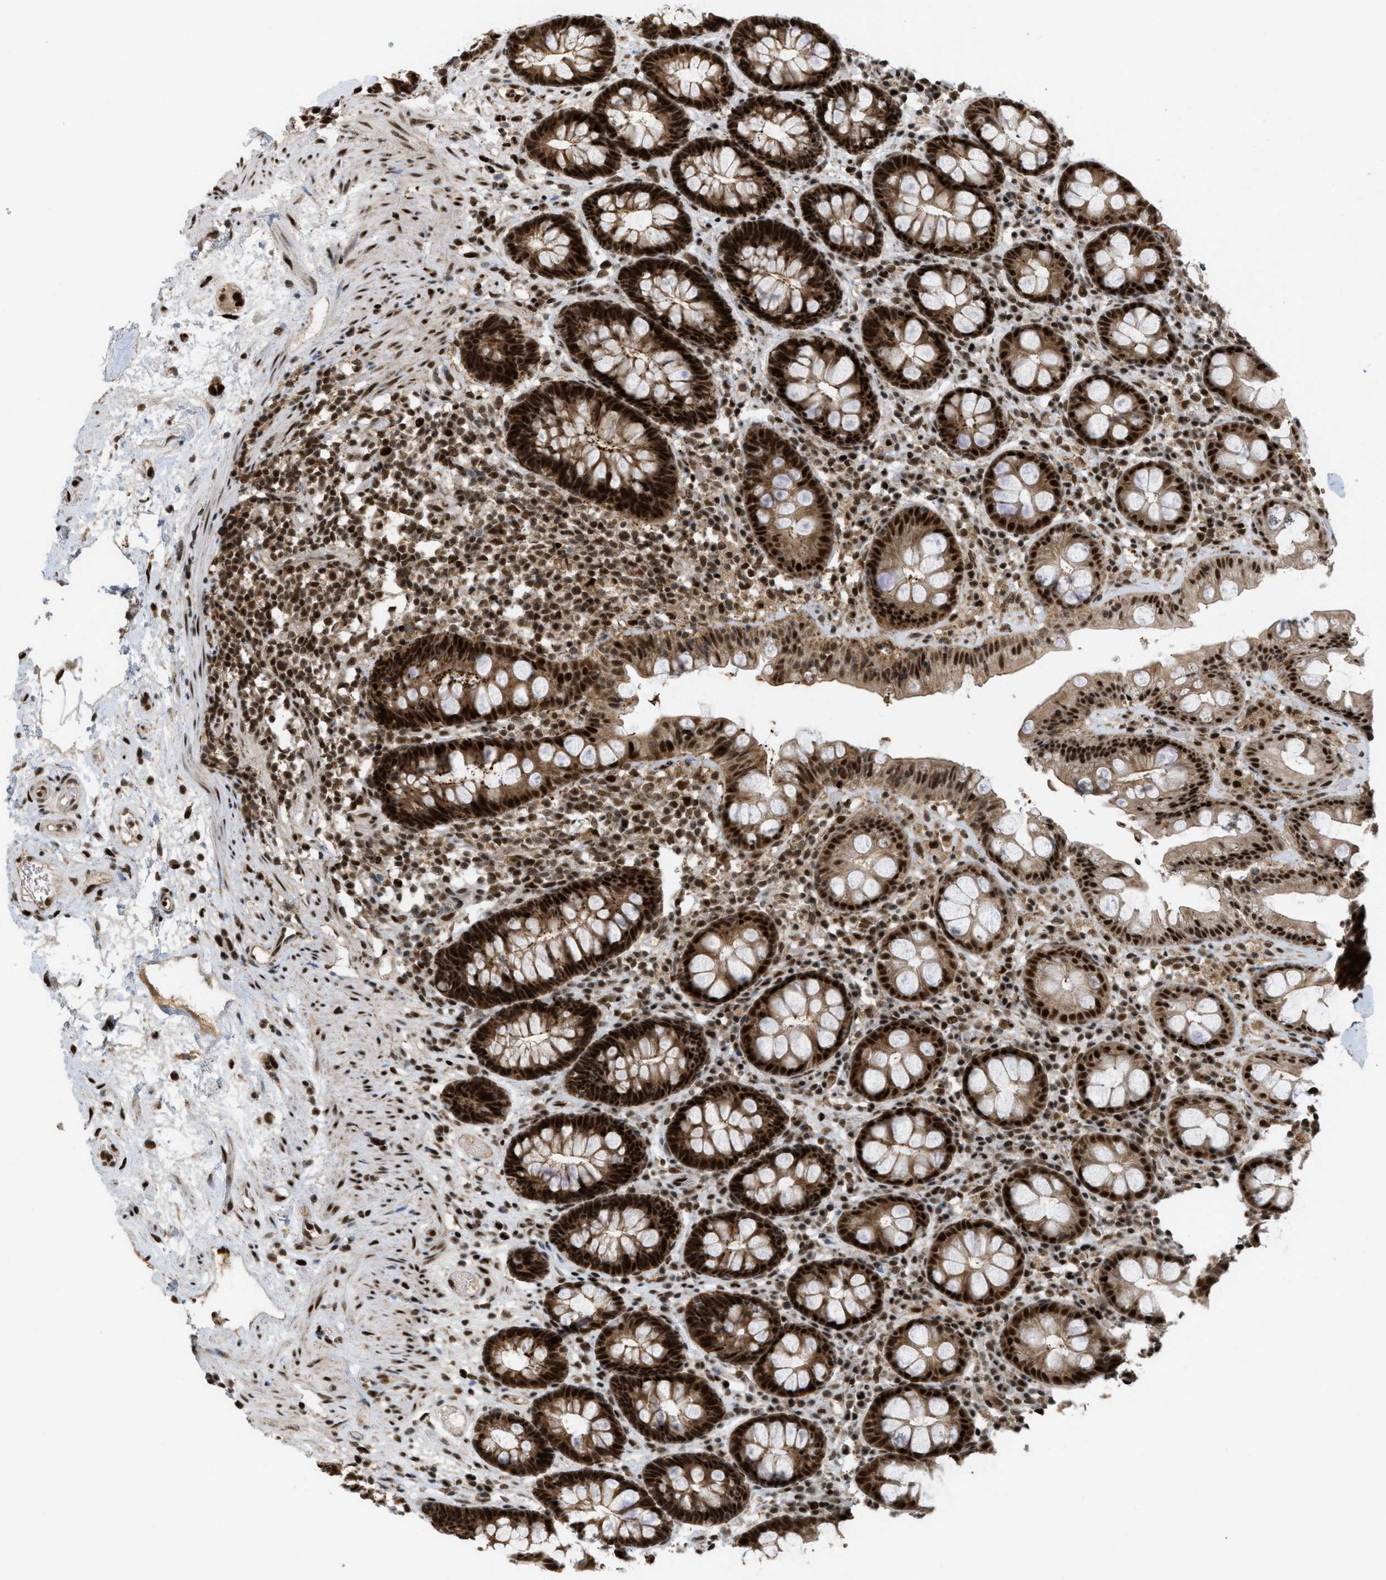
{"staining": {"intensity": "strong", "quantity": ">75%", "location": "cytoplasmic/membranous,nuclear"}, "tissue": "rectum", "cell_type": "Glandular cells", "image_type": "normal", "snomed": [{"axis": "morphology", "description": "Normal tissue, NOS"}, {"axis": "topography", "description": "Rectum"}], "caption": "Brown immunohistochemical staining in unremarkable rectum exhibits strong cytoplasmic/membranous,nuclear expression in approximately >75% of glandular cells.", "gene": "TLK1", "patient": {"sex": "male", "age": 64}}